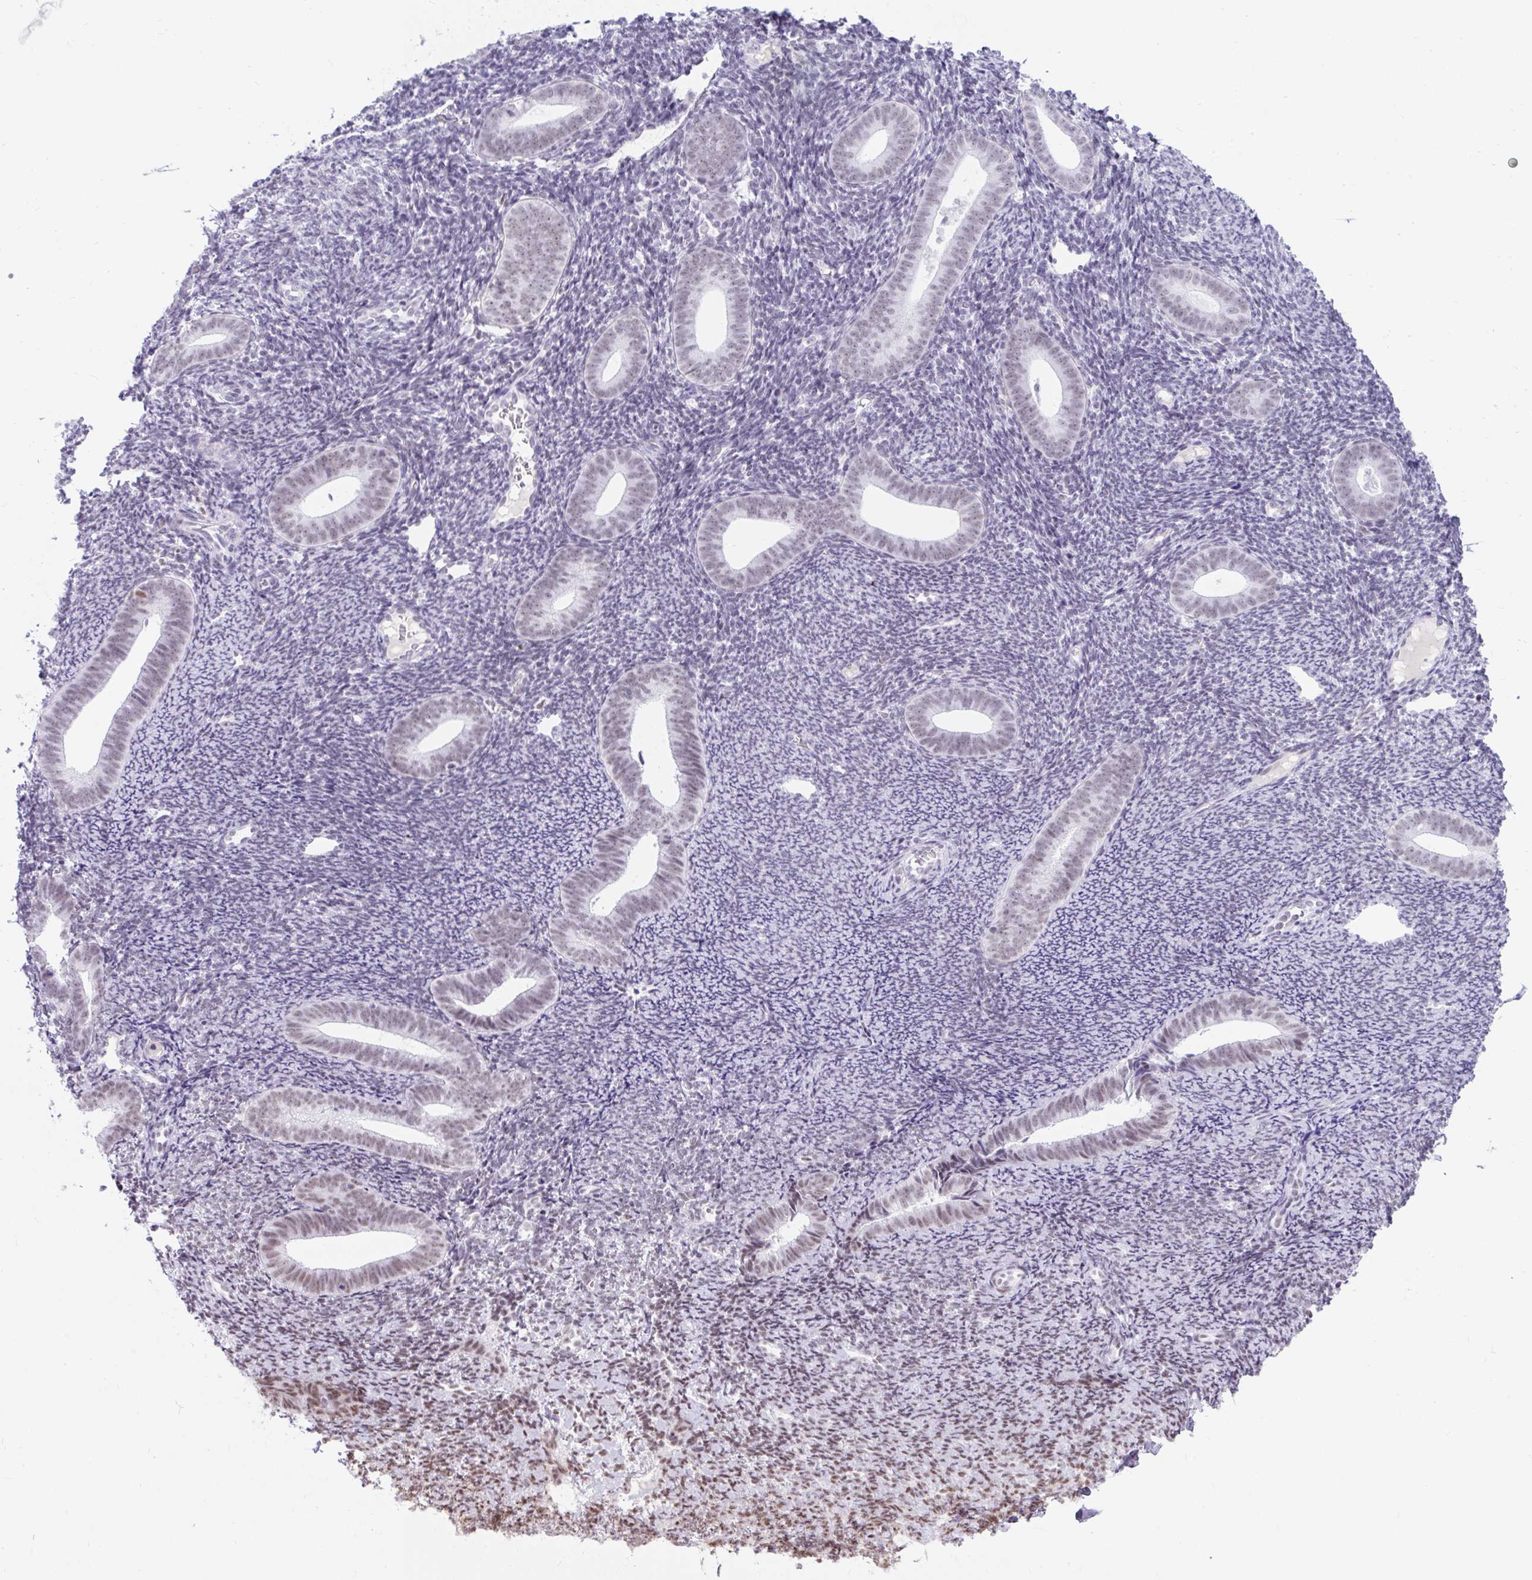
{"staining": {"intensity": "weak", "quantity": "<25%", "location": "nuclear"}, "tissue": "endometrium", "cell_type": "Cells in endometrial stroma", "image_type": "normal", "snomed": [{"axis": "morphology", "description": "Normal tissue, NOS"}, {"axis": "topography", "description": "Endometrium"}], "caption": "Immunohistochemistry (IHC) micrograph of benign human endometrium stained for a protein (brown), which shows no expression in cells in endometrial stroma. (Brightfield microscopy of DAB (3,3'-diaminobenzidine) immunohistochemistry at high magnification).", "gene": "PLCXD2", "patient": {"sex": "female", "age": 39}}